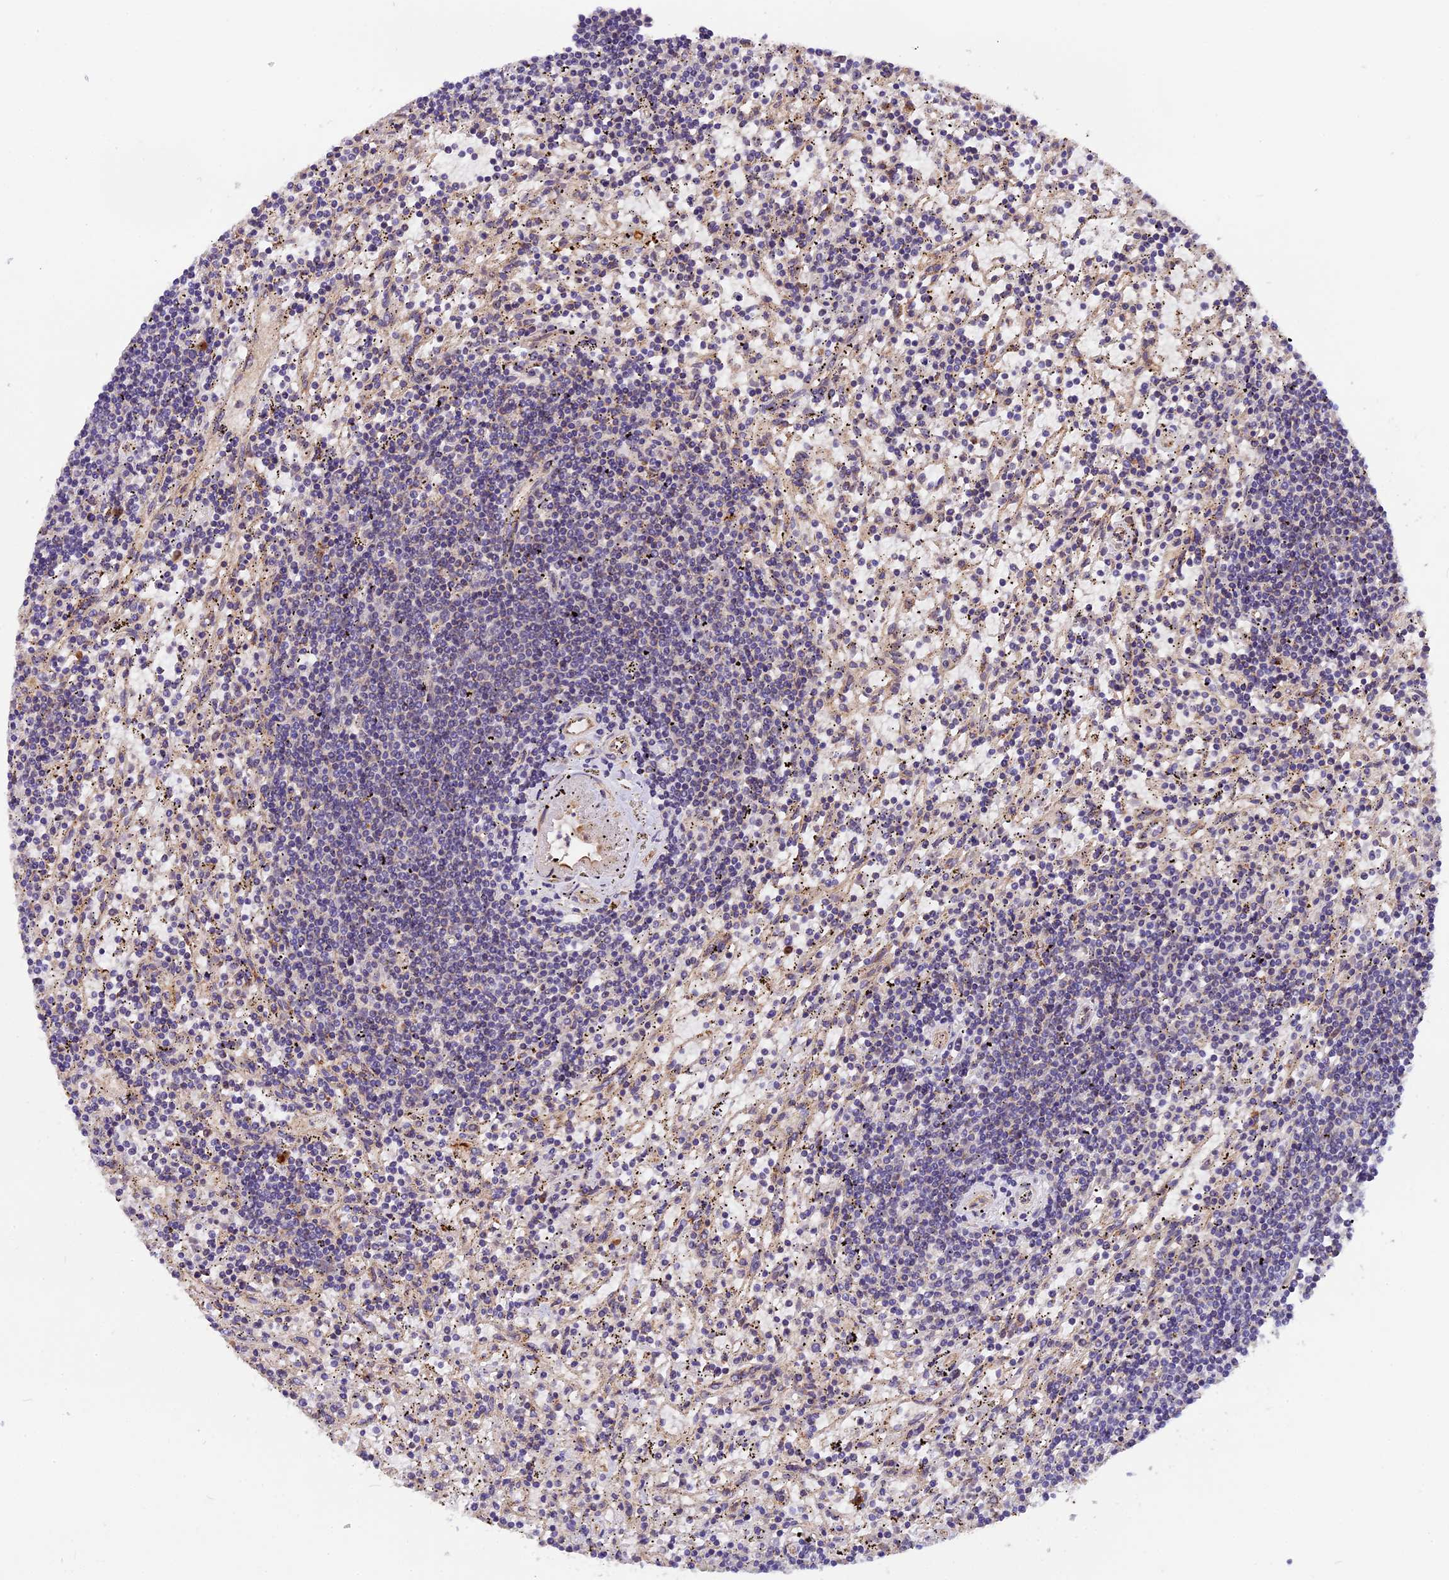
{"staining": {"intensity": "negative", "quantity": "none", "location": "none"}, "tissue": "lymphoma", "cell_type": "Tumor cells", "image_type": "cancer", "snomed": [{"axis": "morphology", "description": "Malignant lymphoma, non-Hodgkin's type, Low grade"}, {"axis": "topography", "description": "Spleen"}], "caption": "Tumor cells show no significant protein expression in lymphoma.", "gene": "COPE", "patient": {"sex": "male", "age": 76}}